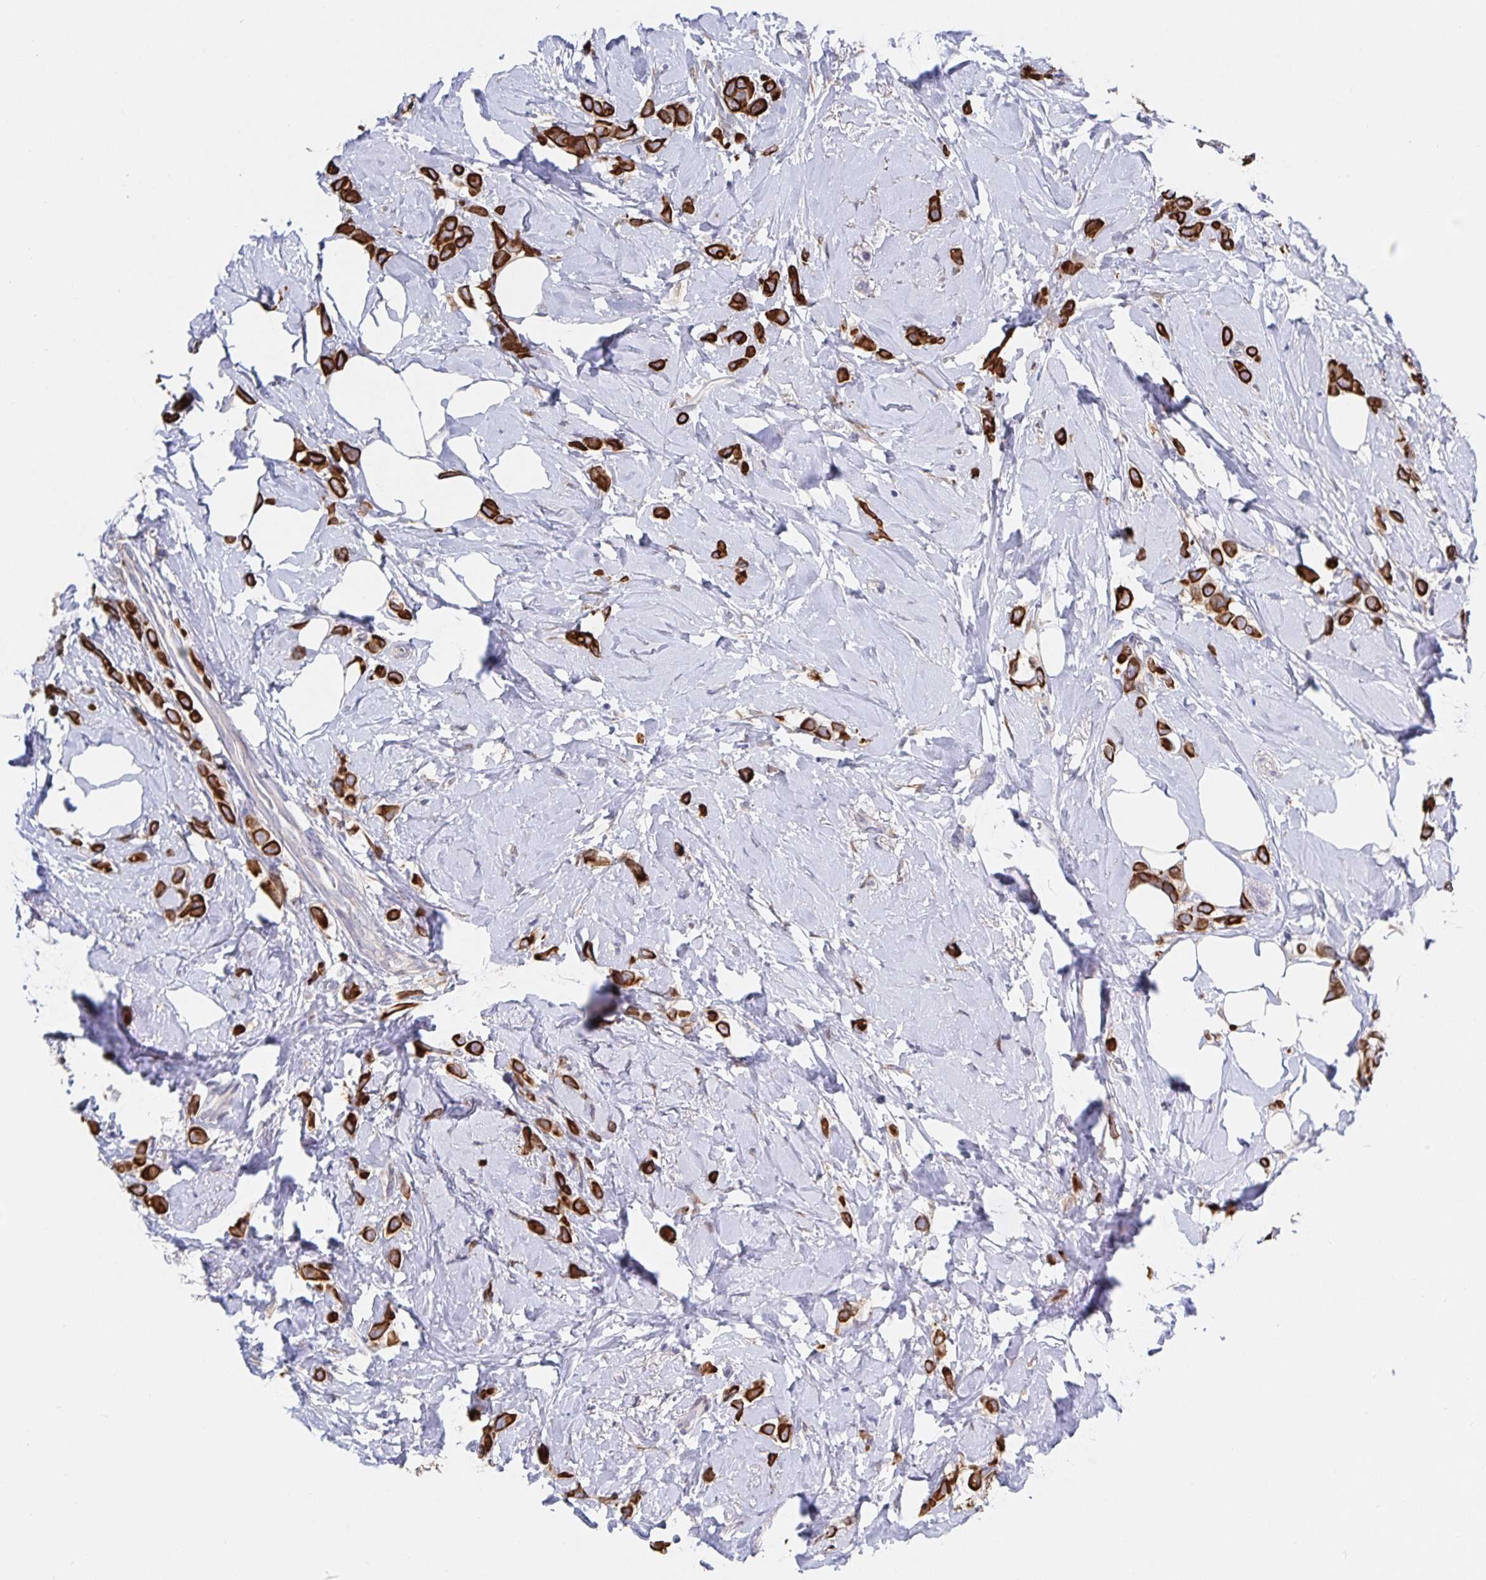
{"staining": {"intensity": "strong", "quantity": ">75%", "location": "cytoplasmic/membranous"}, "tissue": "breast cancer", "cell_type": "Tumor cells", "image_type": "cancer", "snomed": [{"axis": "morphology", "description": "Lobular carcinoma"}, {"axis": "topography", "description": "Breast"}], "caption": "Protein staining of lobular carcinoma (breast) tissue reveals strong cytoplasmic/membranous expression in about >75% of tumor cells.", "gene": "ZIK1", "patient": {"sex": "female", "age": 66}}